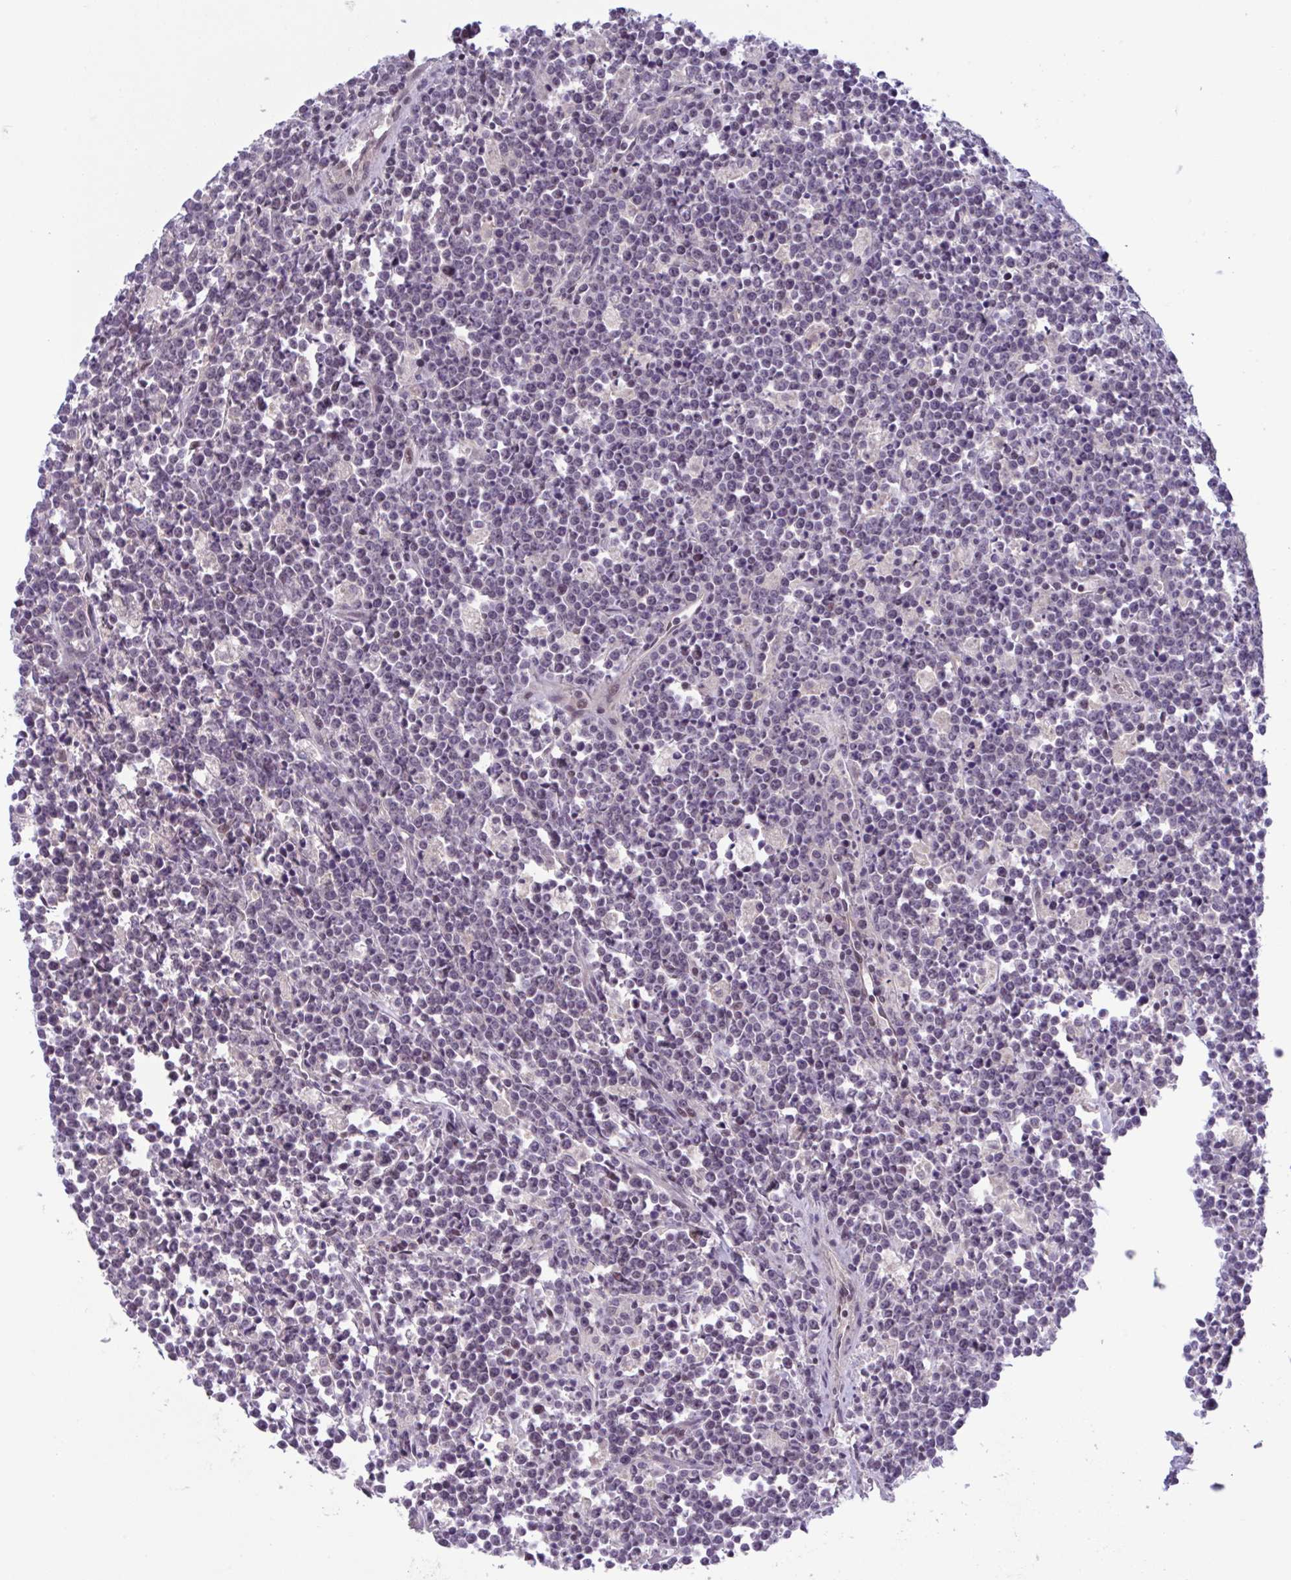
{"staining": {"intensity": "negative", "quantity": "none", "location": "none"}, "tissue": "lymphoma", "cell_type": "Tumor cells", "image_type": "cancer", "snomed": [{"axis": "morphology", "description": "Malignant lymphoma, non-Hodgkin's type, High grade"}, {"axis": "topography", "description": "Small intestine"}], "caption": "This histopathology image is of malignant lymphoma, non-Hodgkin's type (high-grade) stained with immunohistochemistry to label a protein in brown with the nuclei are counter-stained blue. There is no staining in tumor cells.", "gene": "TTC7B", "patient": {"sex": "female", "age": 56}}